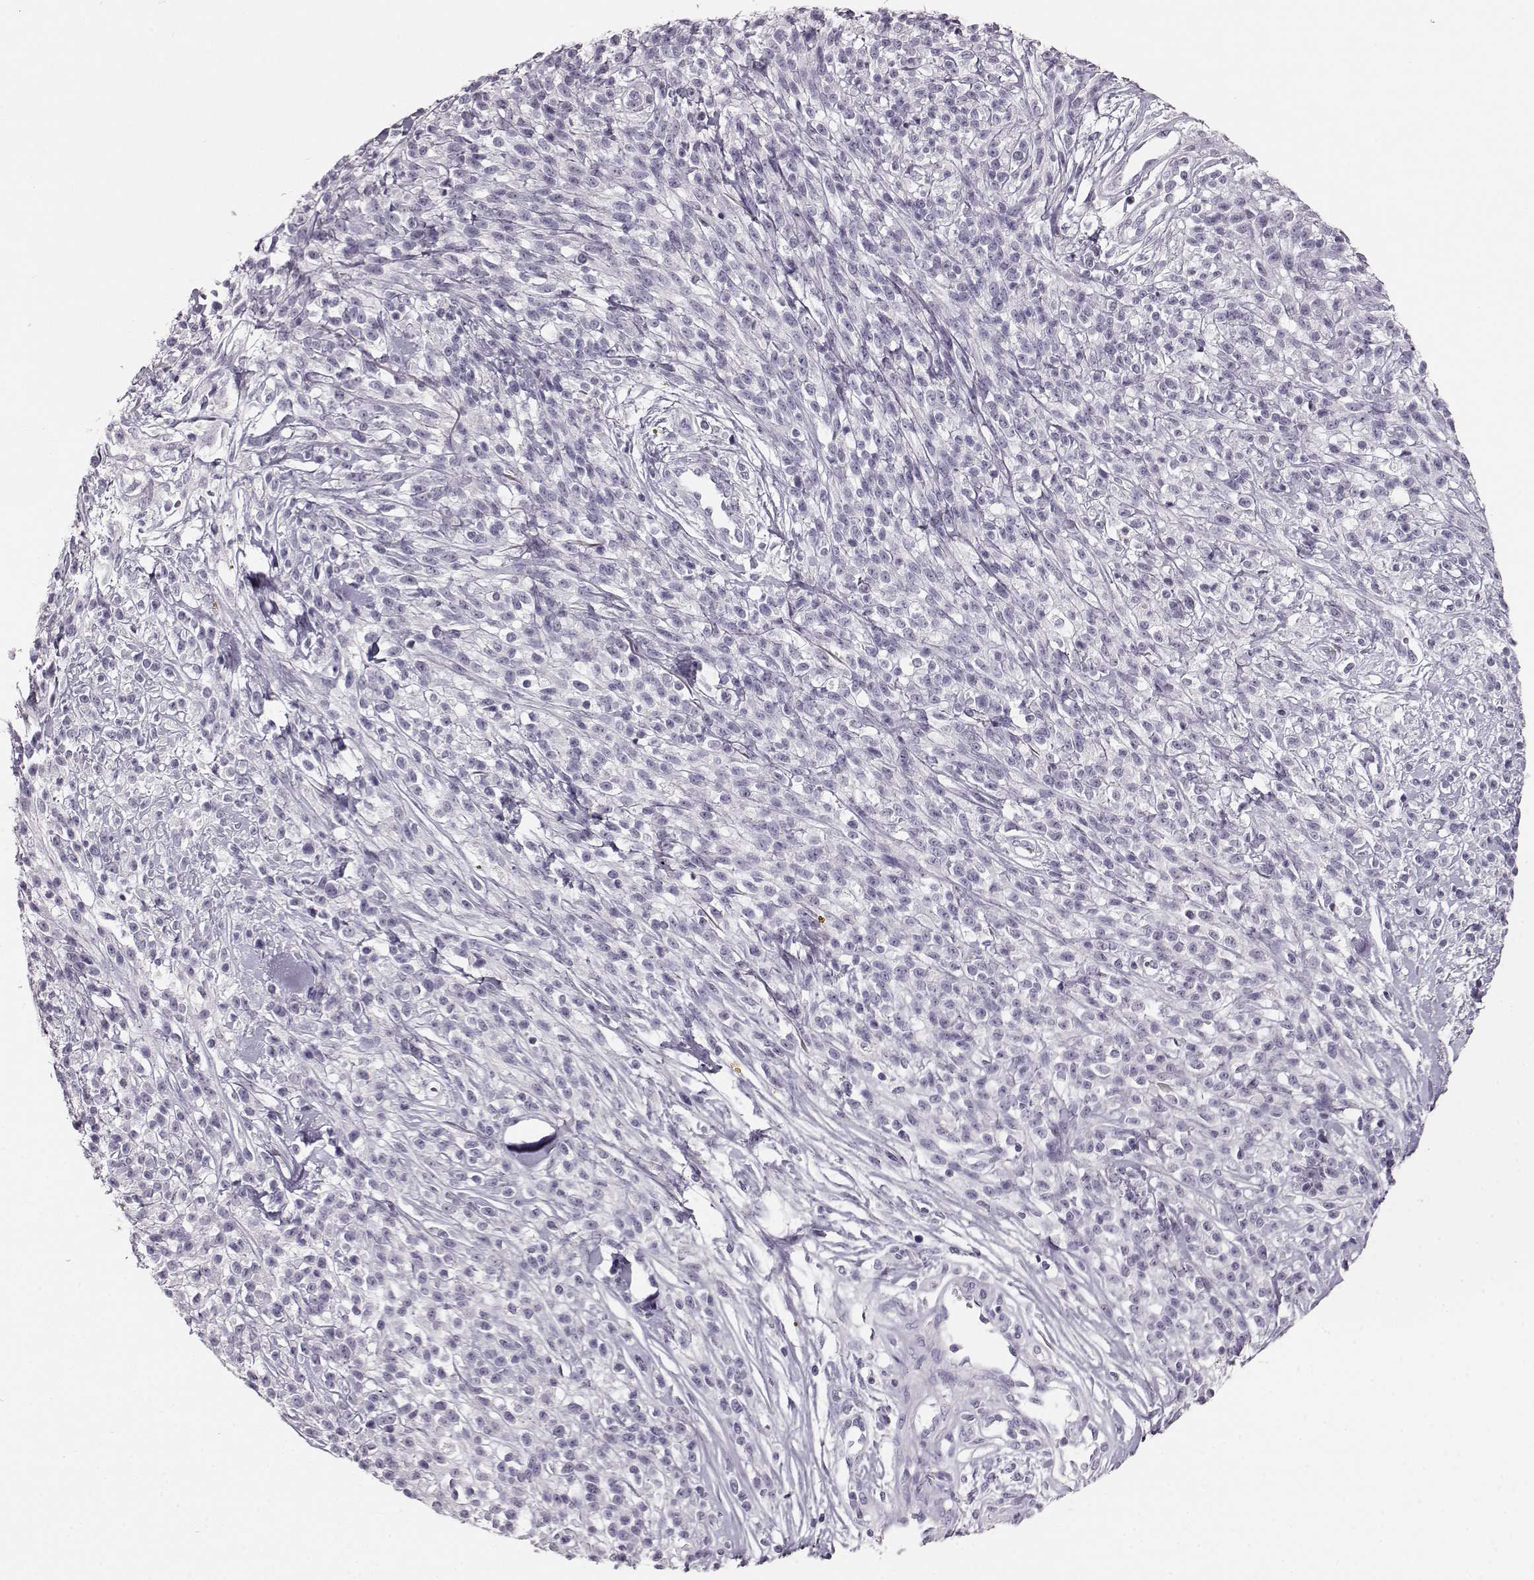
{"staining": {"intensity": "negative", "quantity": "none", "location": "none"}, "tissue": "melanoma", "cell_type": "Tumor cells", "image_type": "cancer", "snomed": [{"axis": "morphology", "description": "Malignant melanoma, NOS"}, {"axis": "topography", "description": "Skin"}, {"axis": "topography", "description": "Skin of trunk"}], "caption": "This is a image of IHC staining of malignant melanoma, which shows no staining in tumor cells. Nuclei are stained in blue.", "gene": "KIAA0319", "patient": {"sex": "male", "age": 74}}